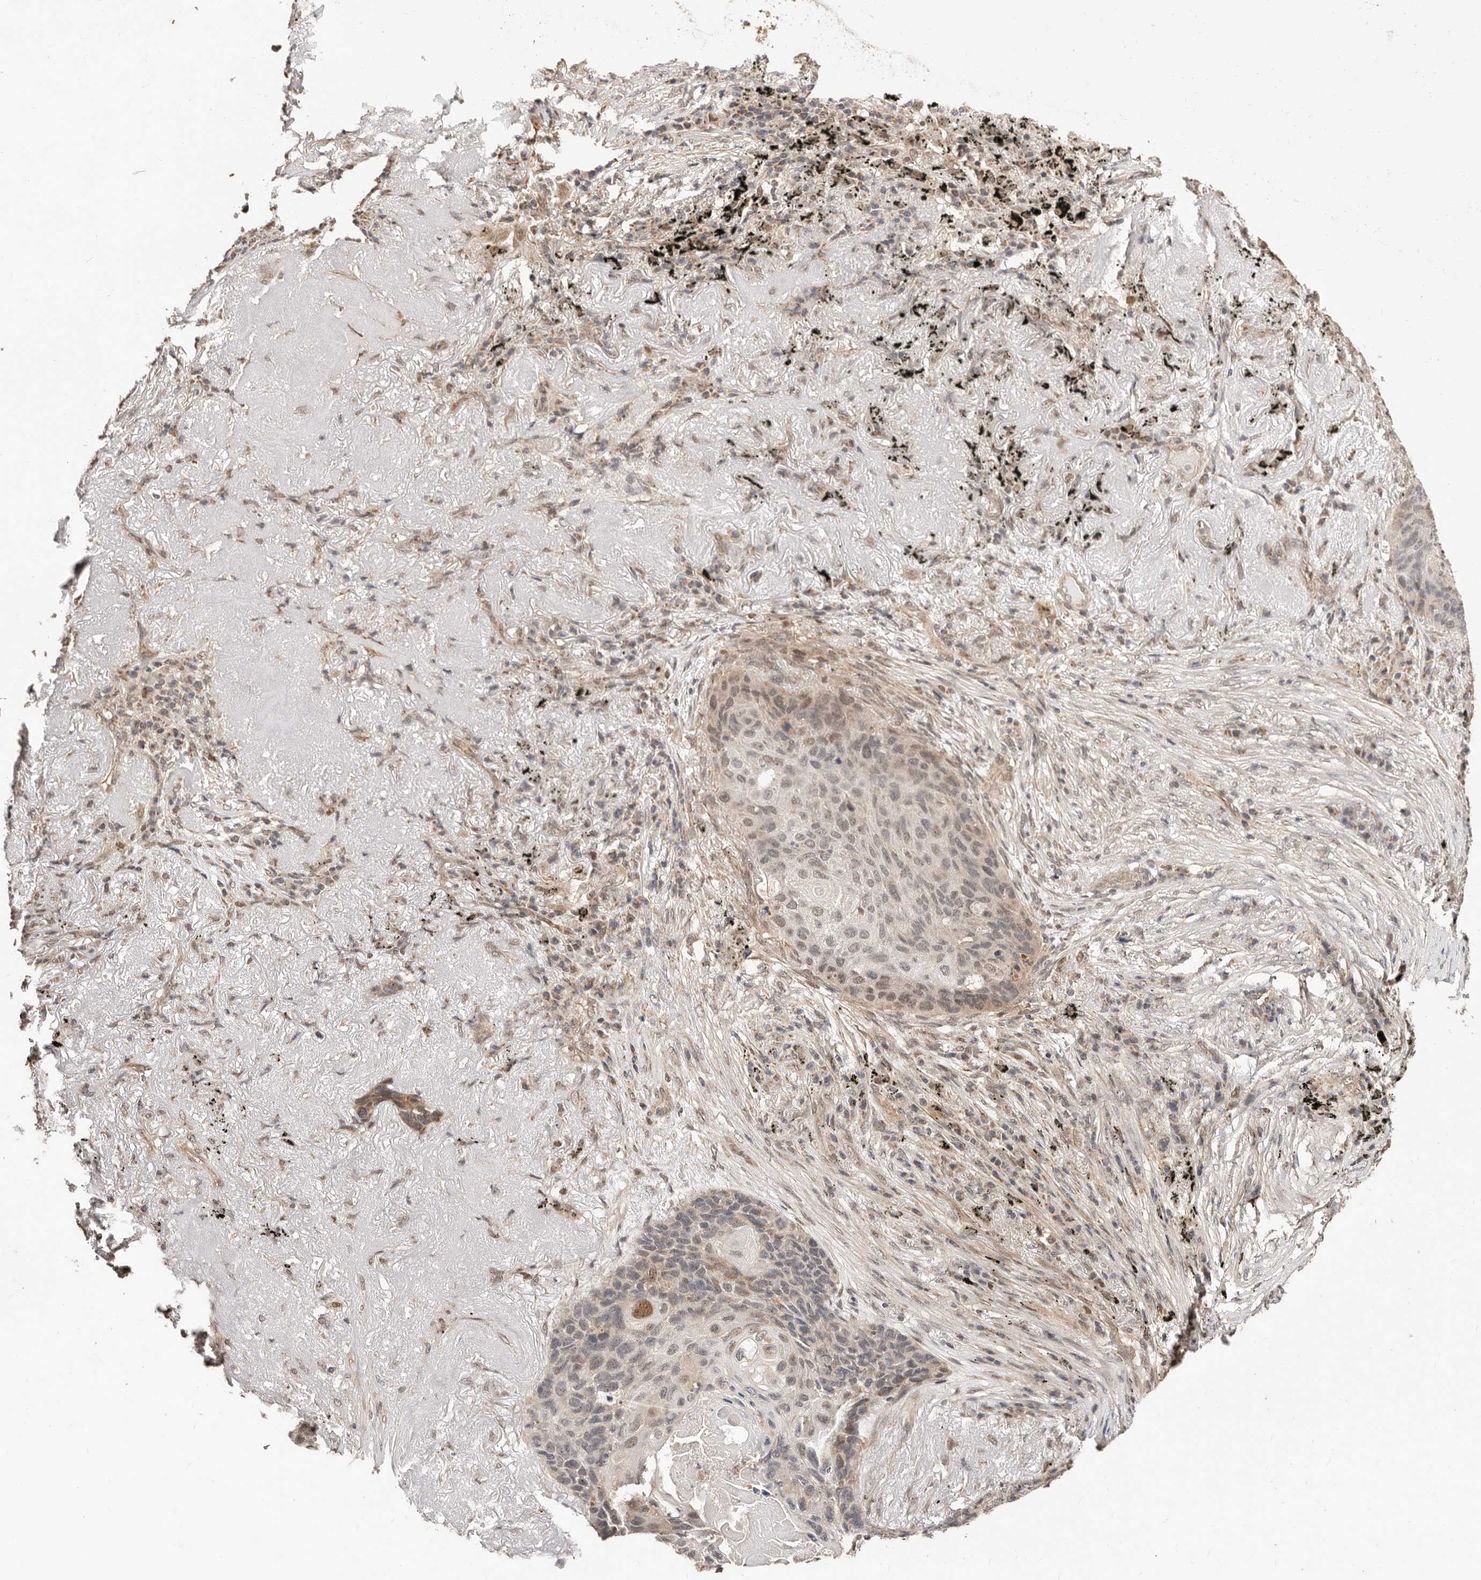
{"staining": {"intensity": "weak", "quantity": "<25%", "location": "cytoplasmic/membranous"}, "tissue": "lung cancer", "cell_type": "Tumor cells", "image_type": "cancer", "snomed": [{"axis": "morphology", "description": "Squamous cell carcinoma, NOS"}, {"axis": "topography", "description": "Lung"}], "caption": "Image shows no significant protein staining in tumor cells of squamous cell carcinoma (lung).", "gene": "CTNNBL1", "patient": {"sex": "female", "age": 63}}